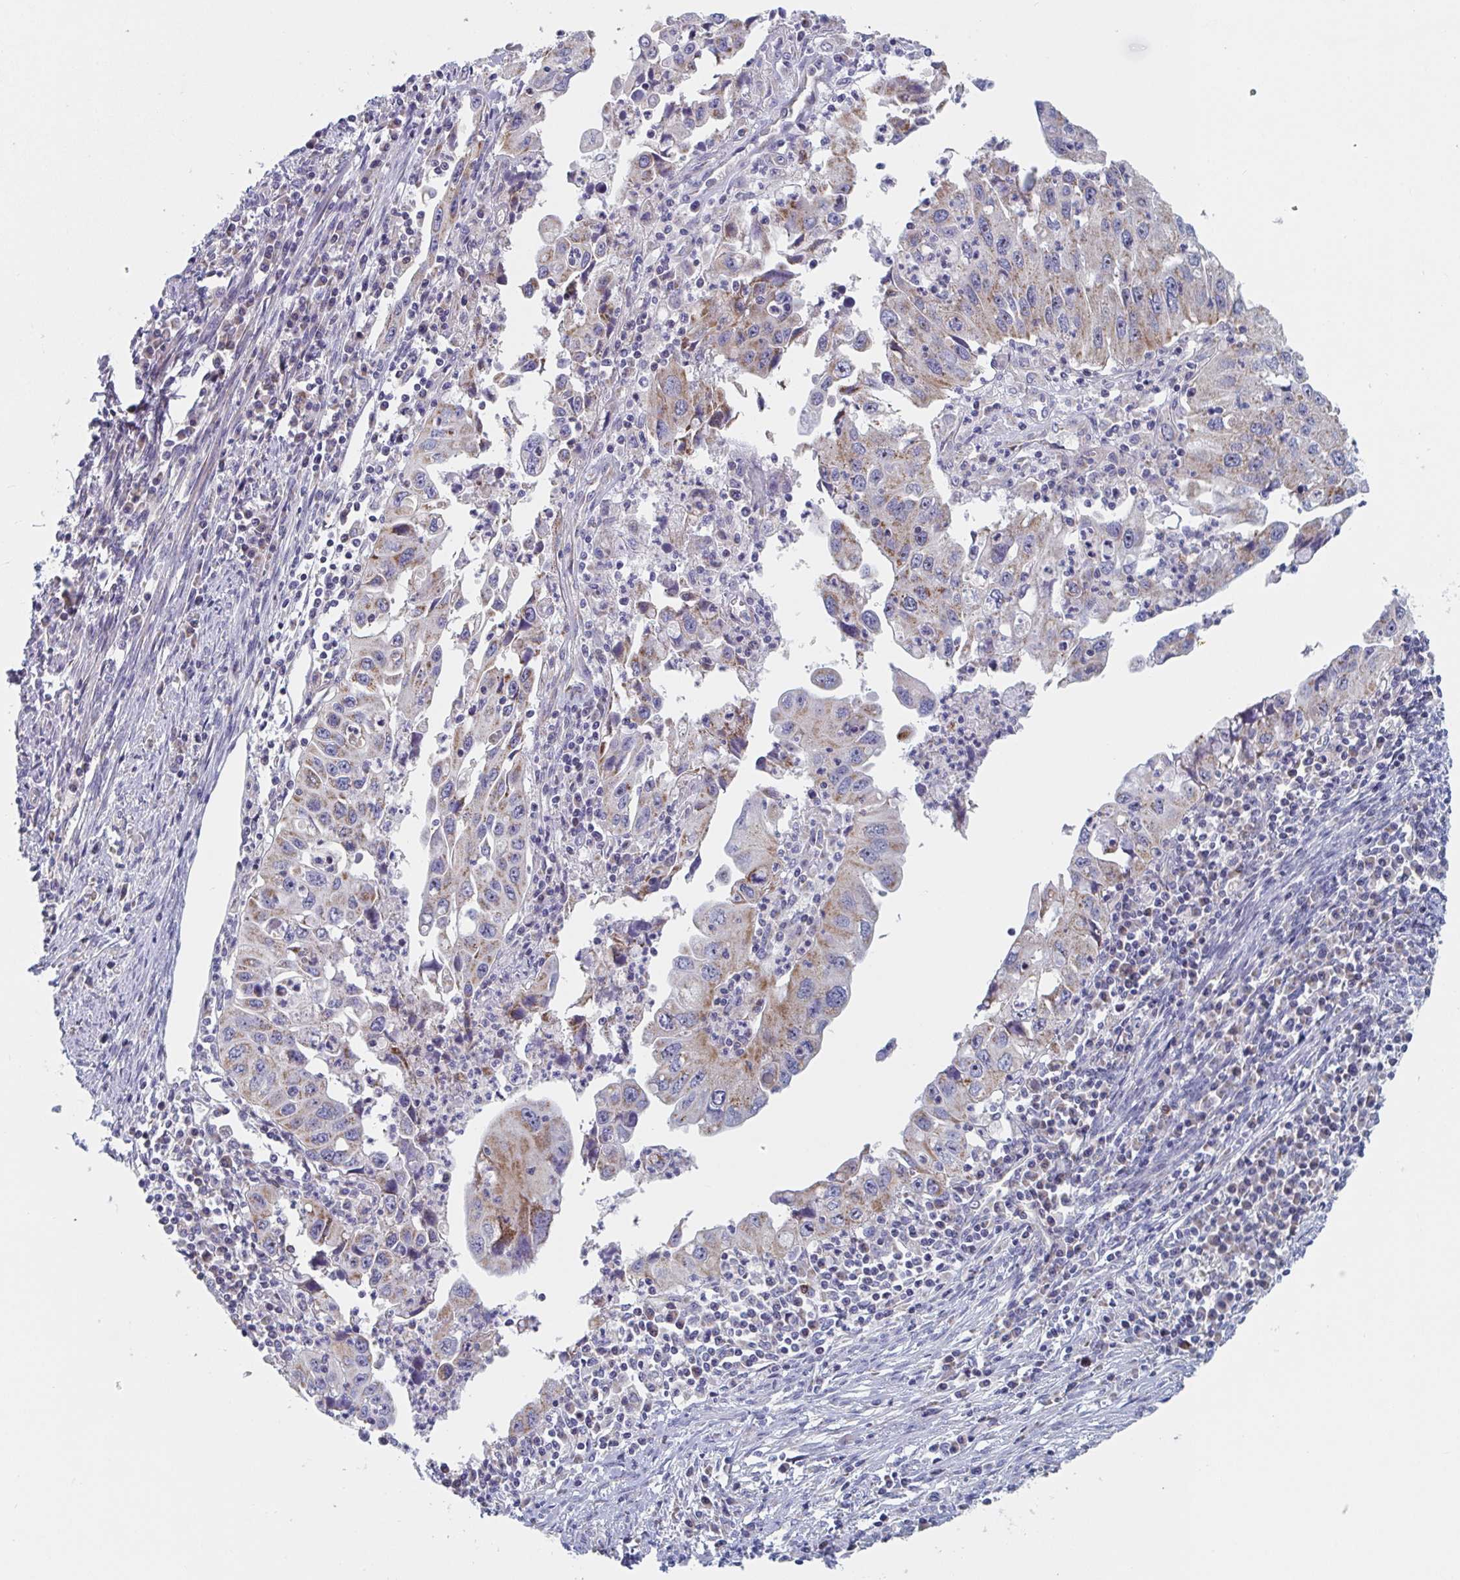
{"staining": {"intensity": "moderate", "quantity": "<25%", "location": "cytoplasmic/membranous"}, "tissue": "endometrial cancer", "cell_type": "Tumor cells", "image_type": "cancer", "snomed": [{"axis": "morphology", "description": "Adenocarcinoma, NOS"}, {"axis": "topography", "description": "Uterus"}], "caption": "A low amount of moderate cytoplasmic/membranous expression is appreciated in about <25% of tumor cells in endometrial cancer (adenocarcinoma) tissue.", "gene": "MRPL53", "patient": {"sex": "female", "age": 62}}